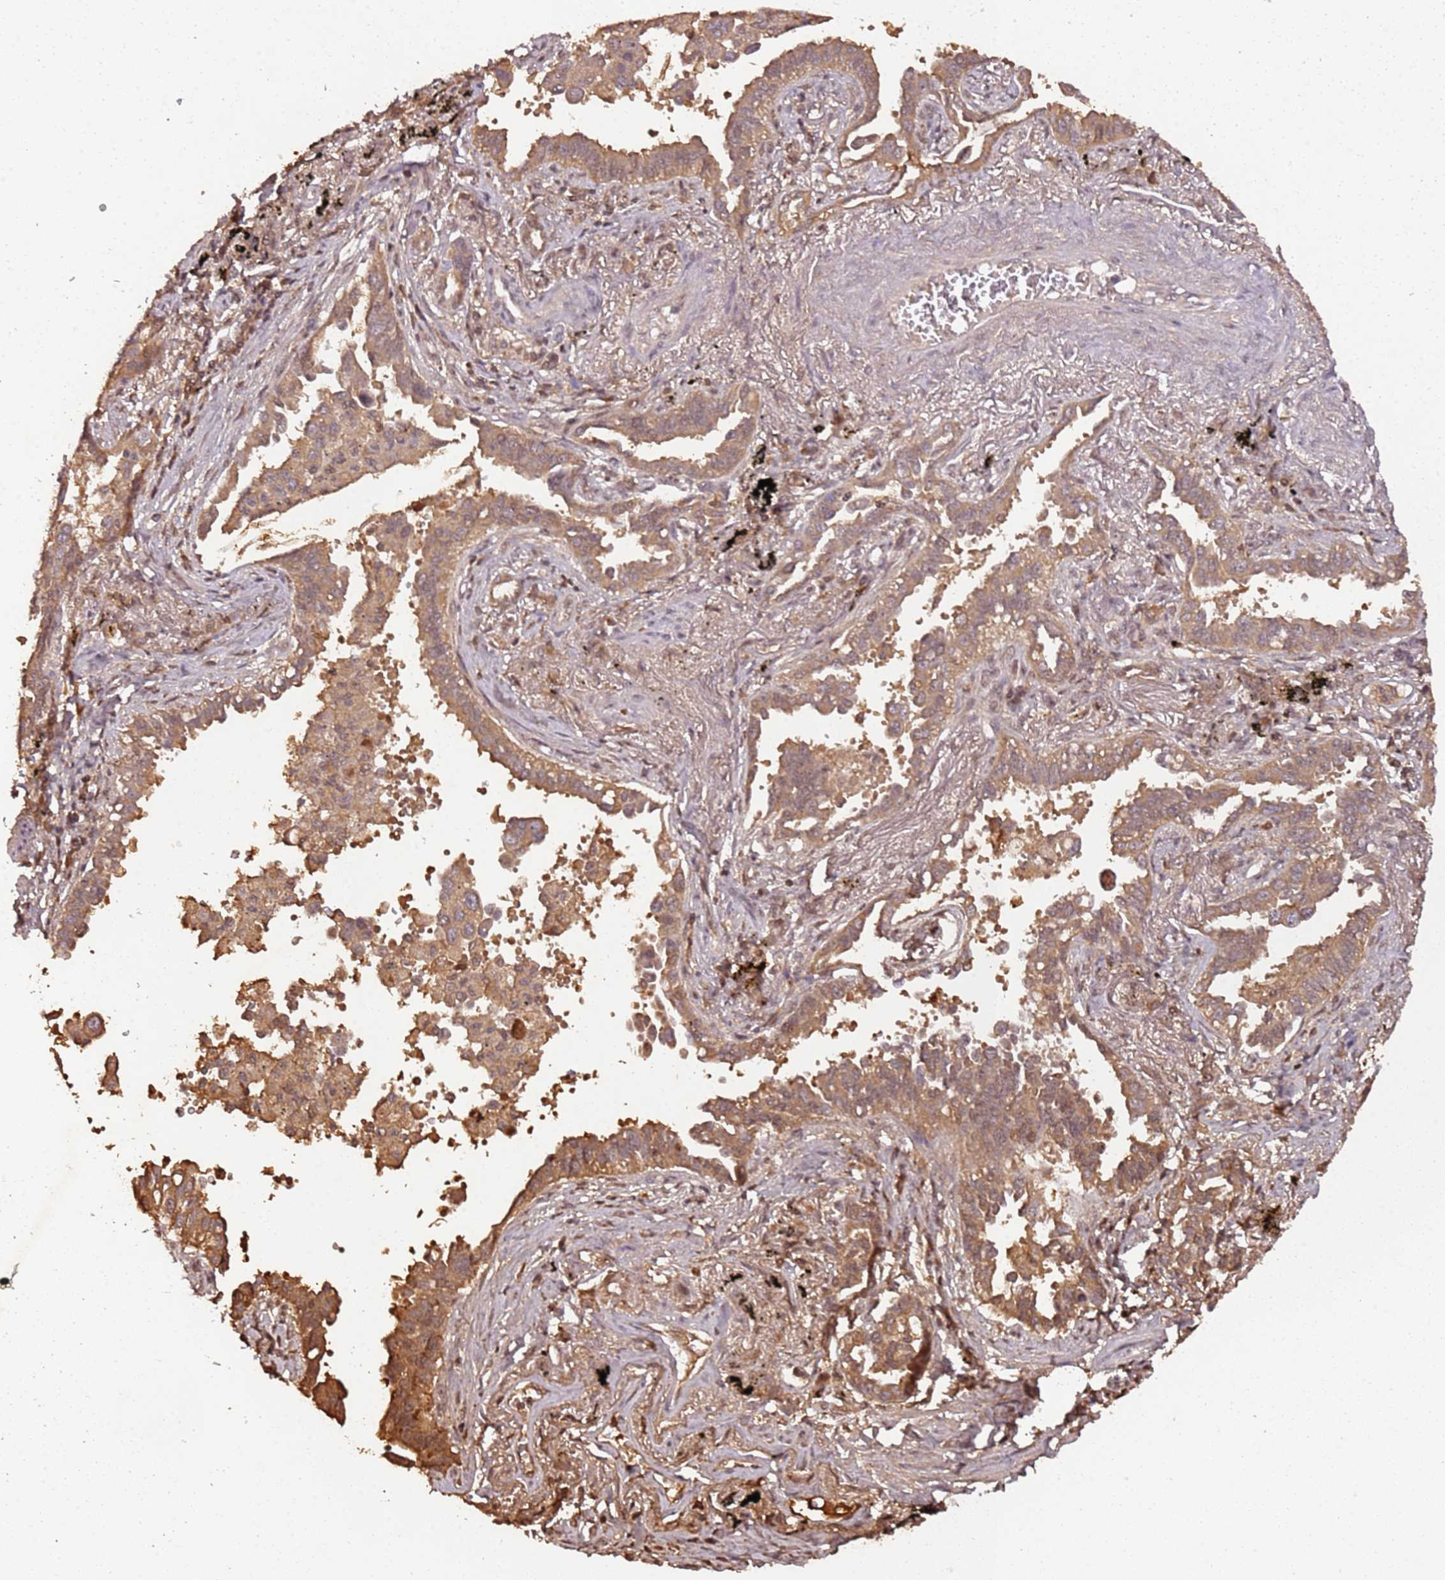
{"staining": {"intensity": "moderate", "quantity": ">75%", "location": "cytoplasmic/membranous"}, "tissue": "lung cancer", "cell_type": "Tumor cells", "image_type": "cancer", "snomed": [{"axis": "morphology", "description": "Adenocarcinoma, NOS"}, {"axis": "topography", "description": "Lung"}], "caption": "A histopathology image showing moderate cytoplasmic/membranous positivity in approximately >75% of tumor cells in adenocarcinoma (lung), as visualized by brown immunohistochemical staining.", "gene": "COL1A2", "patient": {"sex": "male", "age": 67}}